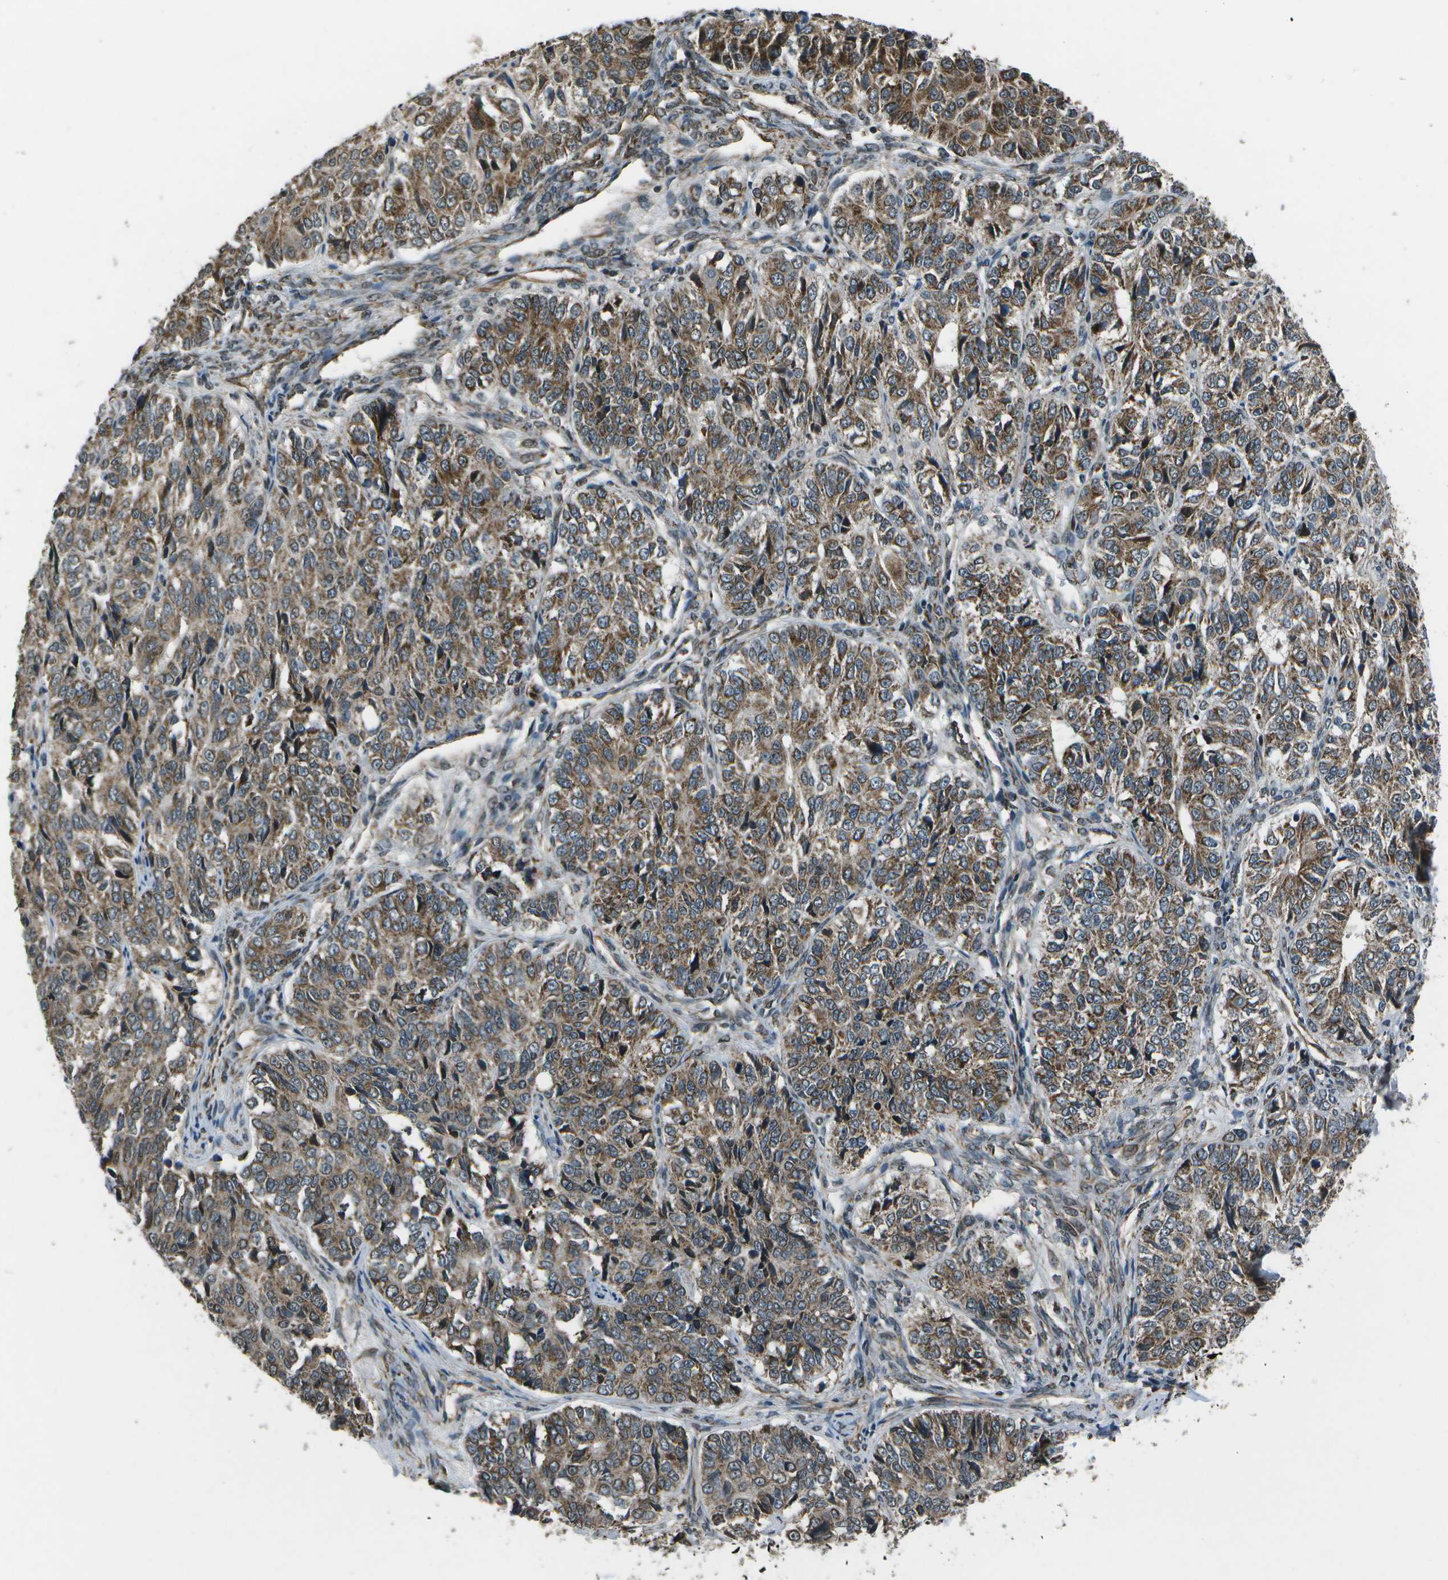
{"staining": {"intensity": "moderate", "quantity": ">75%", "location": "cytoplasmic/membranous"}, "tissue": "ovarian cancer", "cell_type": "Tumor cells", "image_type": "cancer", "snomed": [{"axis": "morphology", "description": "Carcinoma, endometroid"}, {"axis": "topography", "description": "Ovary"}], "caption": "Protein expression analysis of ovarian cancer shows moderate cytoplasmic/membranous positivity in about >75% of tumor cells. The staining is performed using DAB brown chromogen to label protein expression. The nuclei are counter-stained blue using hematoxylin.", "gene": "EIF2AK1", "patient": {"sex": "female", "age": 51}}